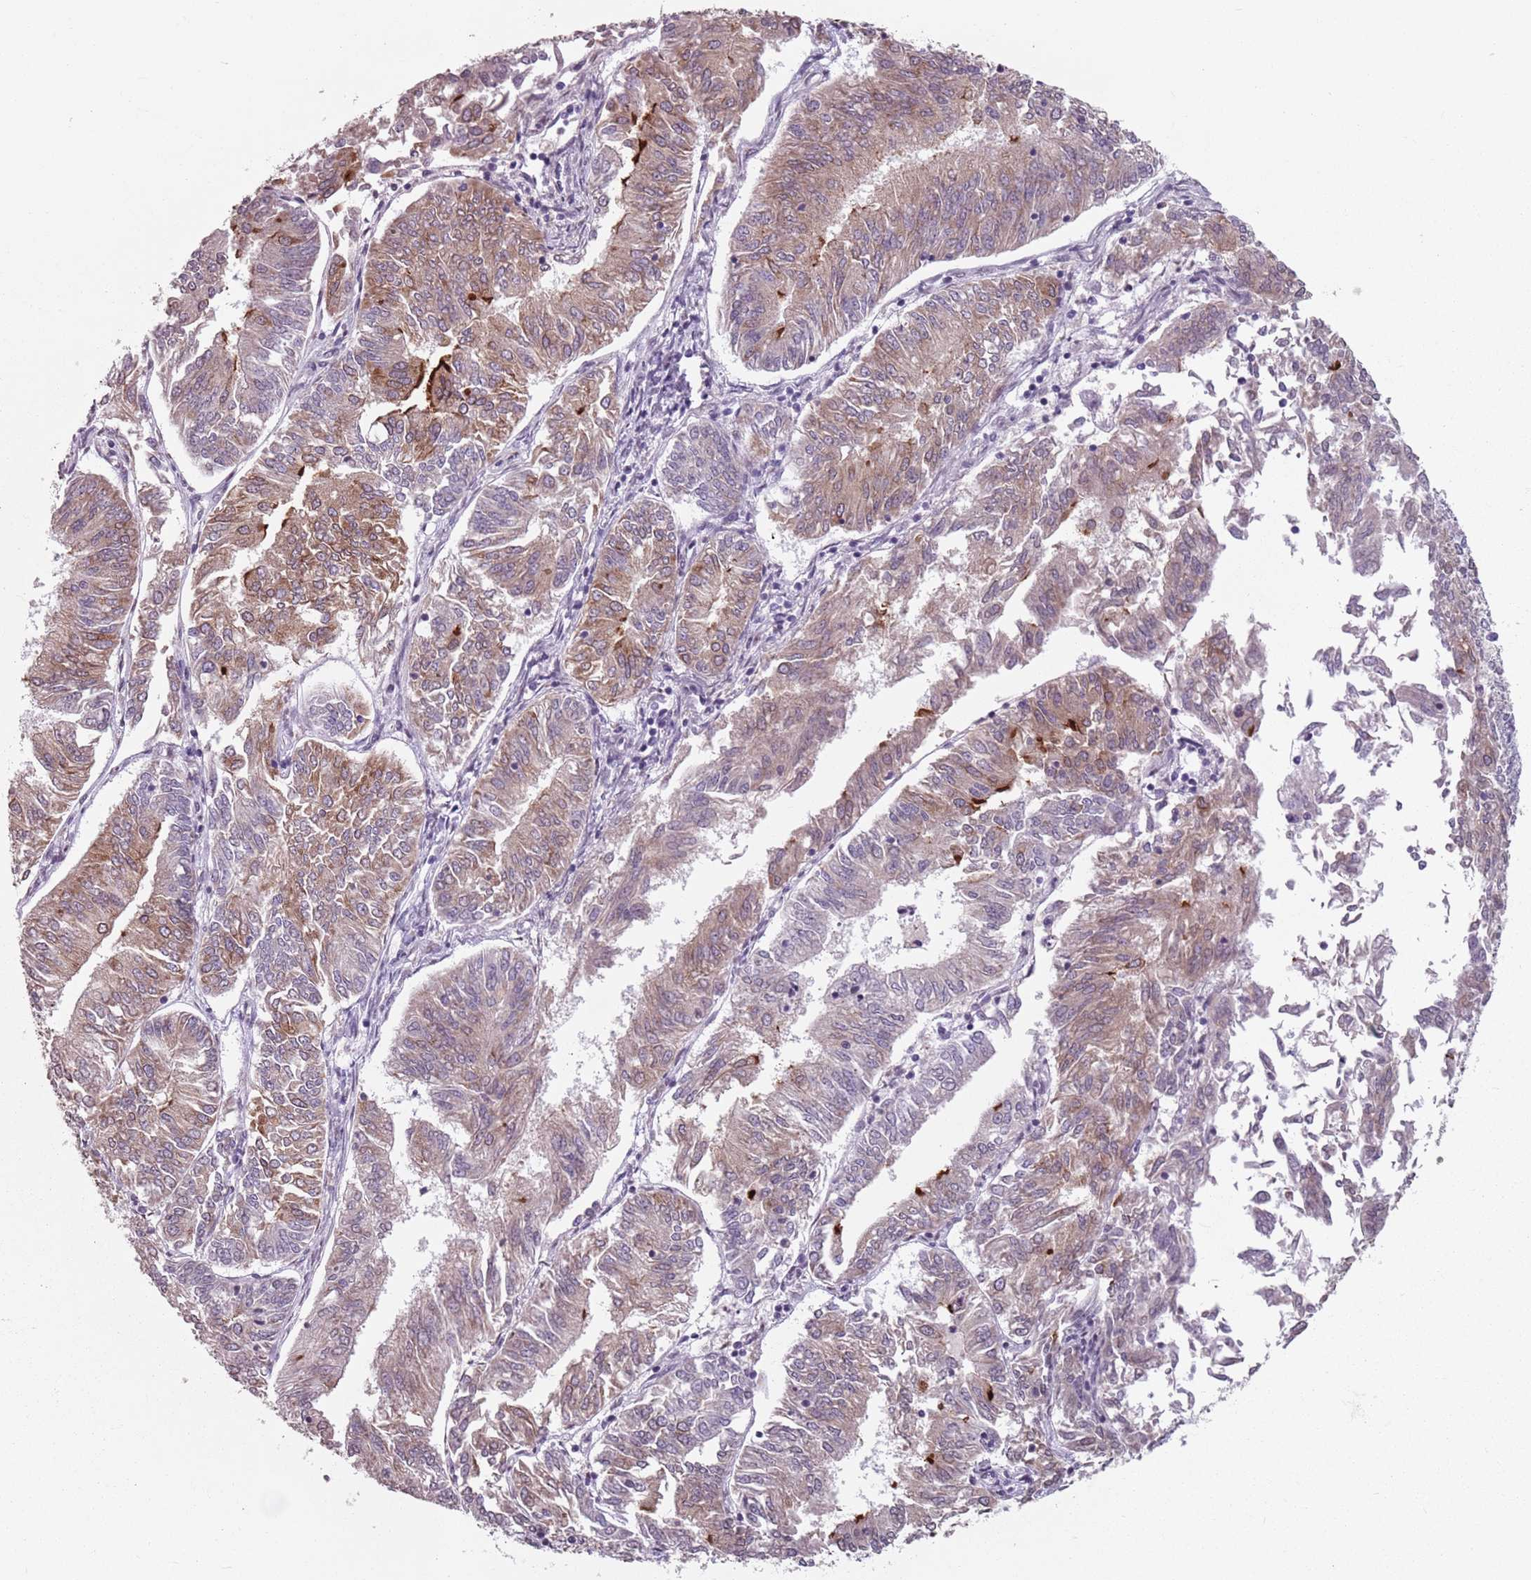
{"staining": {"intensity": "moderate", "quantity": "25%-75%", "location": "cytoplasmic/membranous"}, "tissue": "endometrial cancer", "cell_type": "Tumor cells", "image_type": "cancer", "snomed": [{"axis": "morphology", "description": "Adenocarcinoma, NOS"}, {"axis": "topography", "description": "Endometrium"}], "caption": "Endometrial cancer (adenocarcinoma) was stained to show a protein in brown. There is medium levels of moderate cytoplasmic/membranous positivity in about 25%-75% of tumor cells.", "gene": "TMC4", "patient": {"sex": "female", "age": 58}}